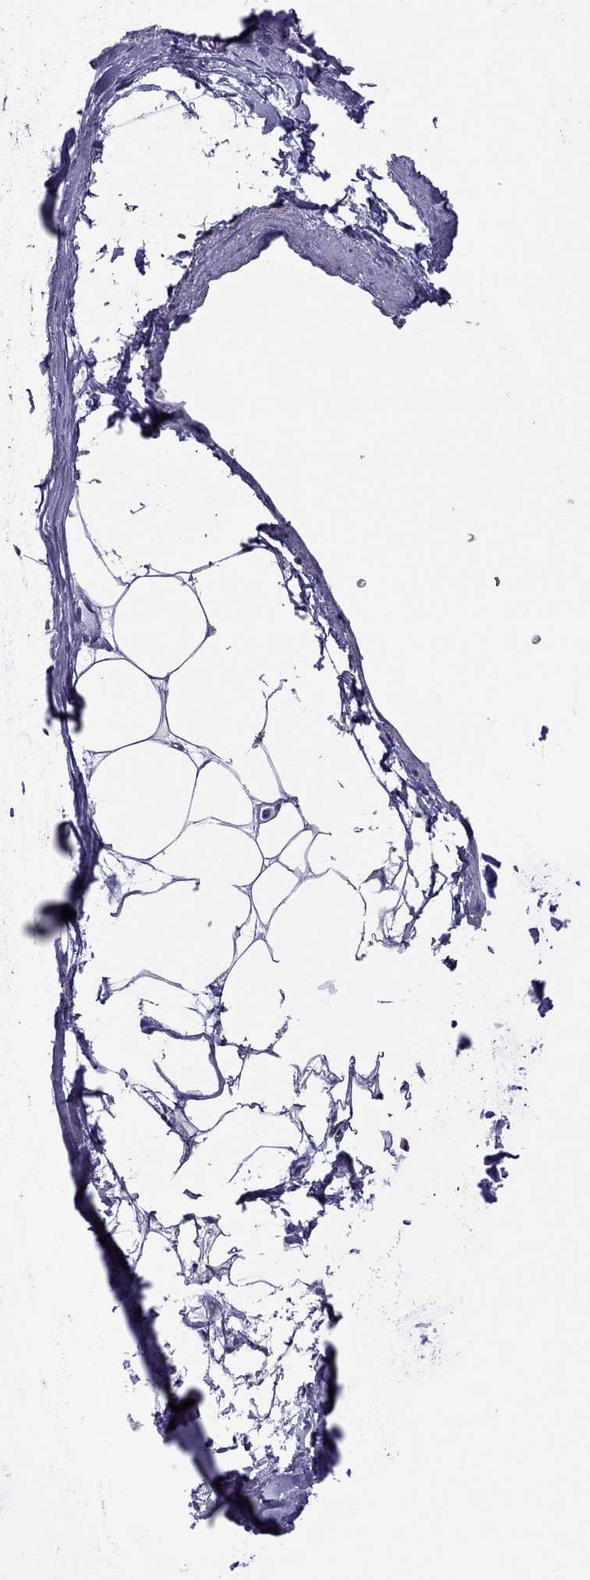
{"staining": {"intensity": "negative", "quantity": "none", "location": "none"}, "tissue": "adipose tissue", "cell_type": "Adipocytes", "image_type": "normal", "snomed": [{"axis": "morphology", "description": "Normal tissue, NOS"}, {"axis": "topography", "description": "Cartilage tissue"}, {"axis": "topography", "description": "Bronchus"}], "caption": "This is an immunohistochemistry image of unremarkable human adipose tissue. There is no positivity in adipocytes.", "gene": "TTLL13", "patient": {"sex": "male", "age": 58}}